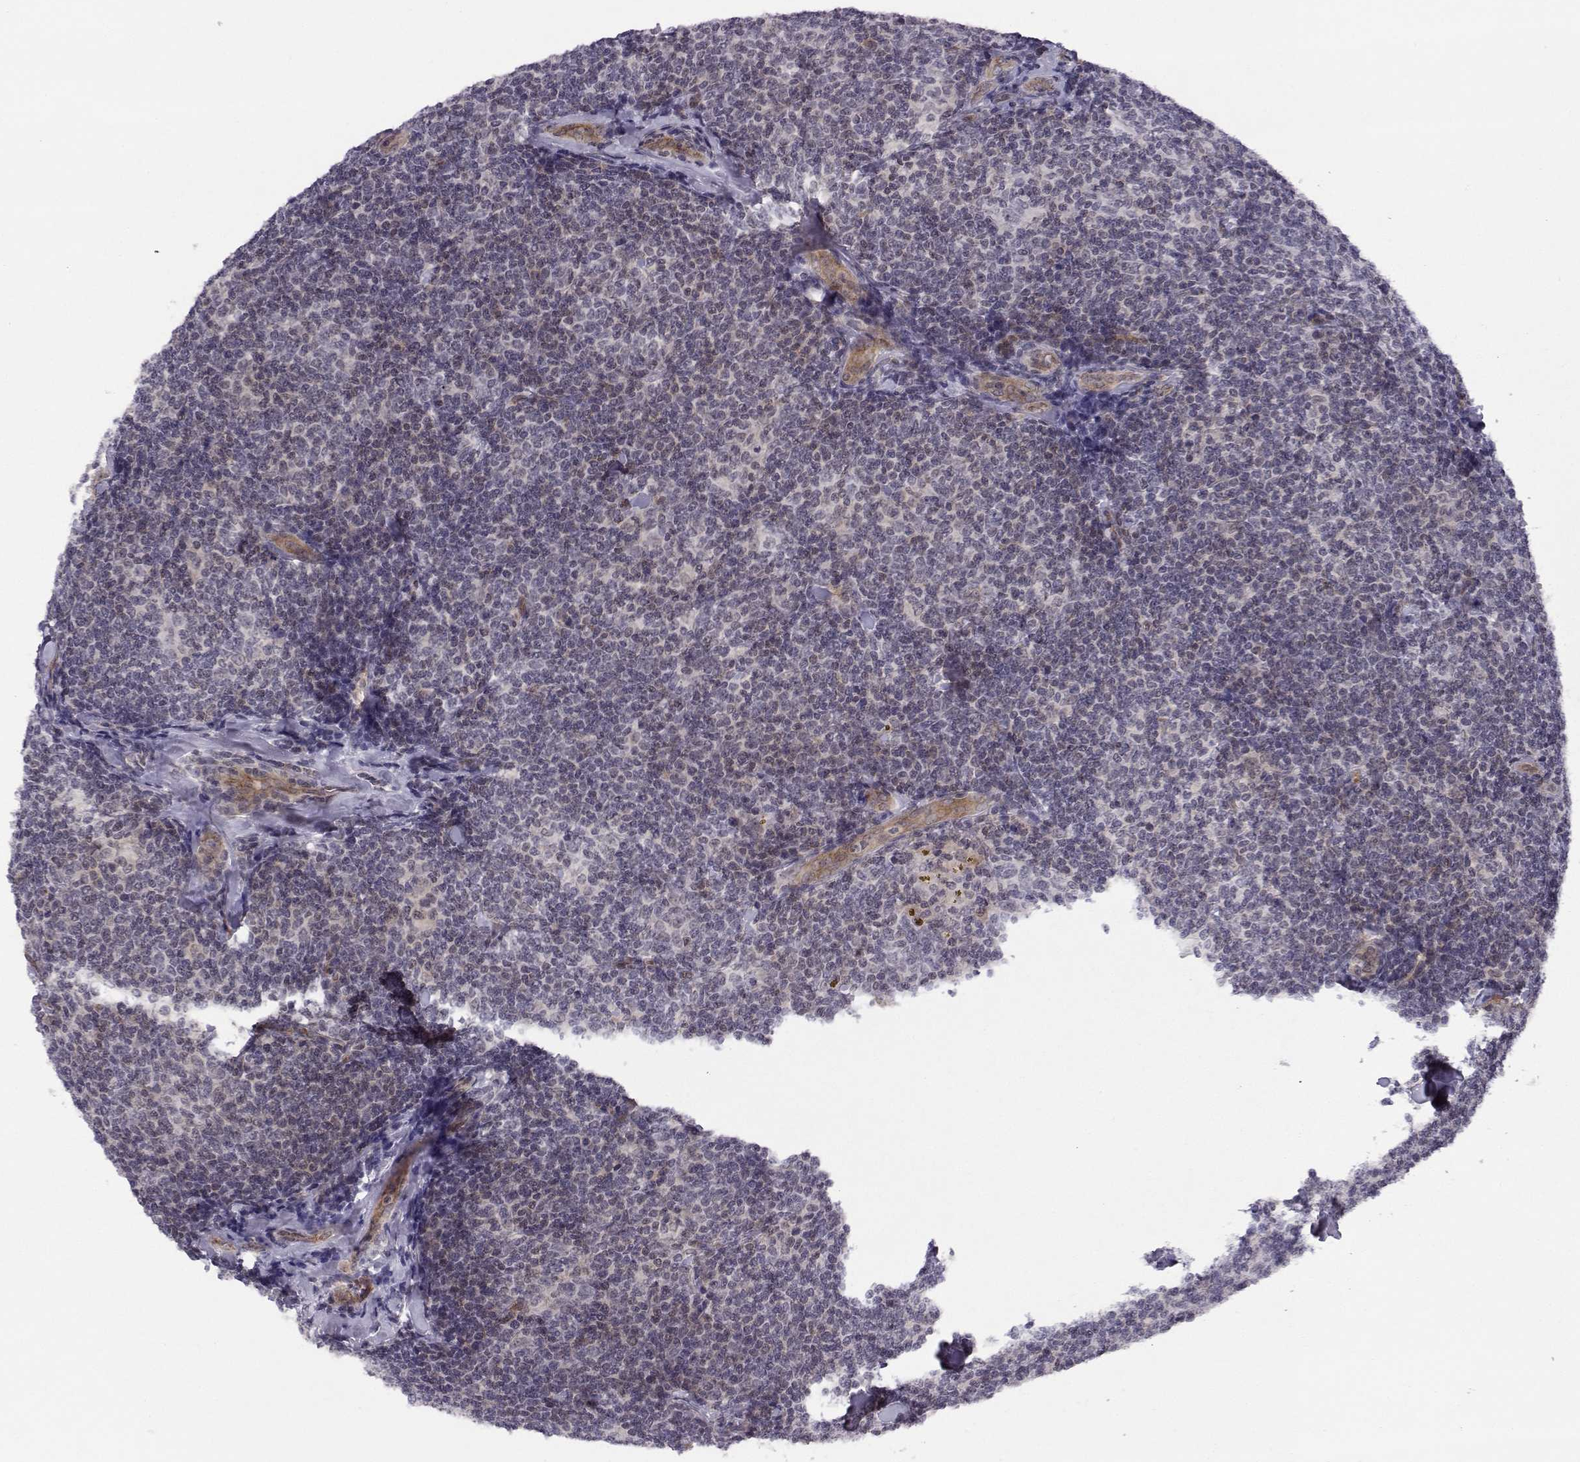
{"staining": {"intensity": "negative", "quantity": "none", "location": "none"}, "tissue": "lymphoma", "cell_type": "Tumor cells", "image_type": "cancer", "snomed": [{"axis": "morphology", "description": "Malignant lymphoma, non-Hodgkin's type, Low grade"}, {"axis": "topography", "description": "Lymph node"}], "caption": "Tumor cells show no significant protein positivity in lymphoma. (DAB IHC with hematoxylin counter stain).", "gene": "KIF13B", "patient": {"sex": "female", "age": 56}}